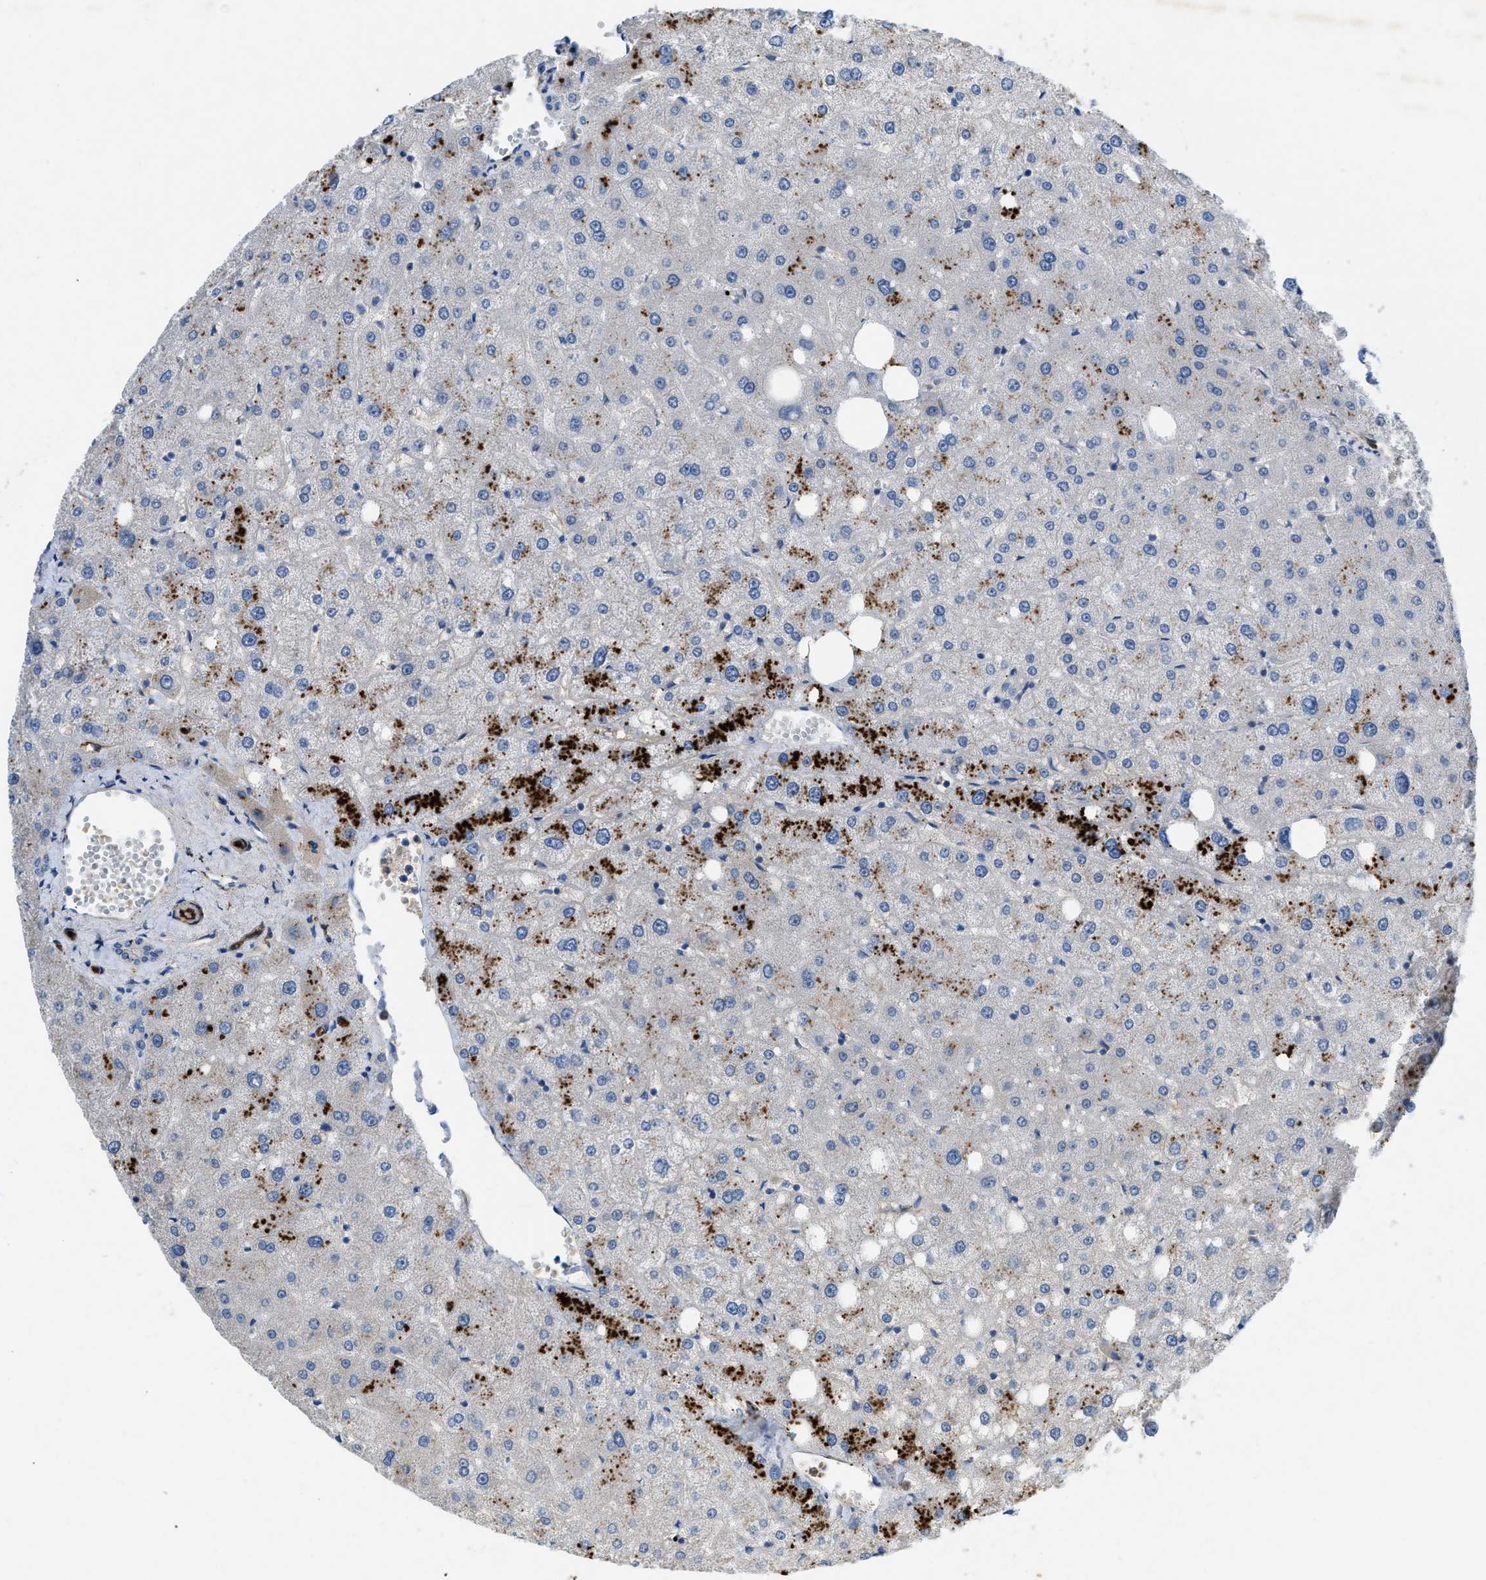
{"staining": {"intensity": "negative", "quantity": "none", "location": "none"}, "tissue": "liver", "cell_type": "Cholangiocytes", "image_type": "normal", "snomed": [{"axis": "morphology", "description": "Normal tissue, NOS"}, {"axis": "topography", "description": "Liver"}], "caption": "Cholangiocytes show no significant positivity in benign liver.", "gene": "SPEG", "patient": {"sex": "male", "age": 73}}